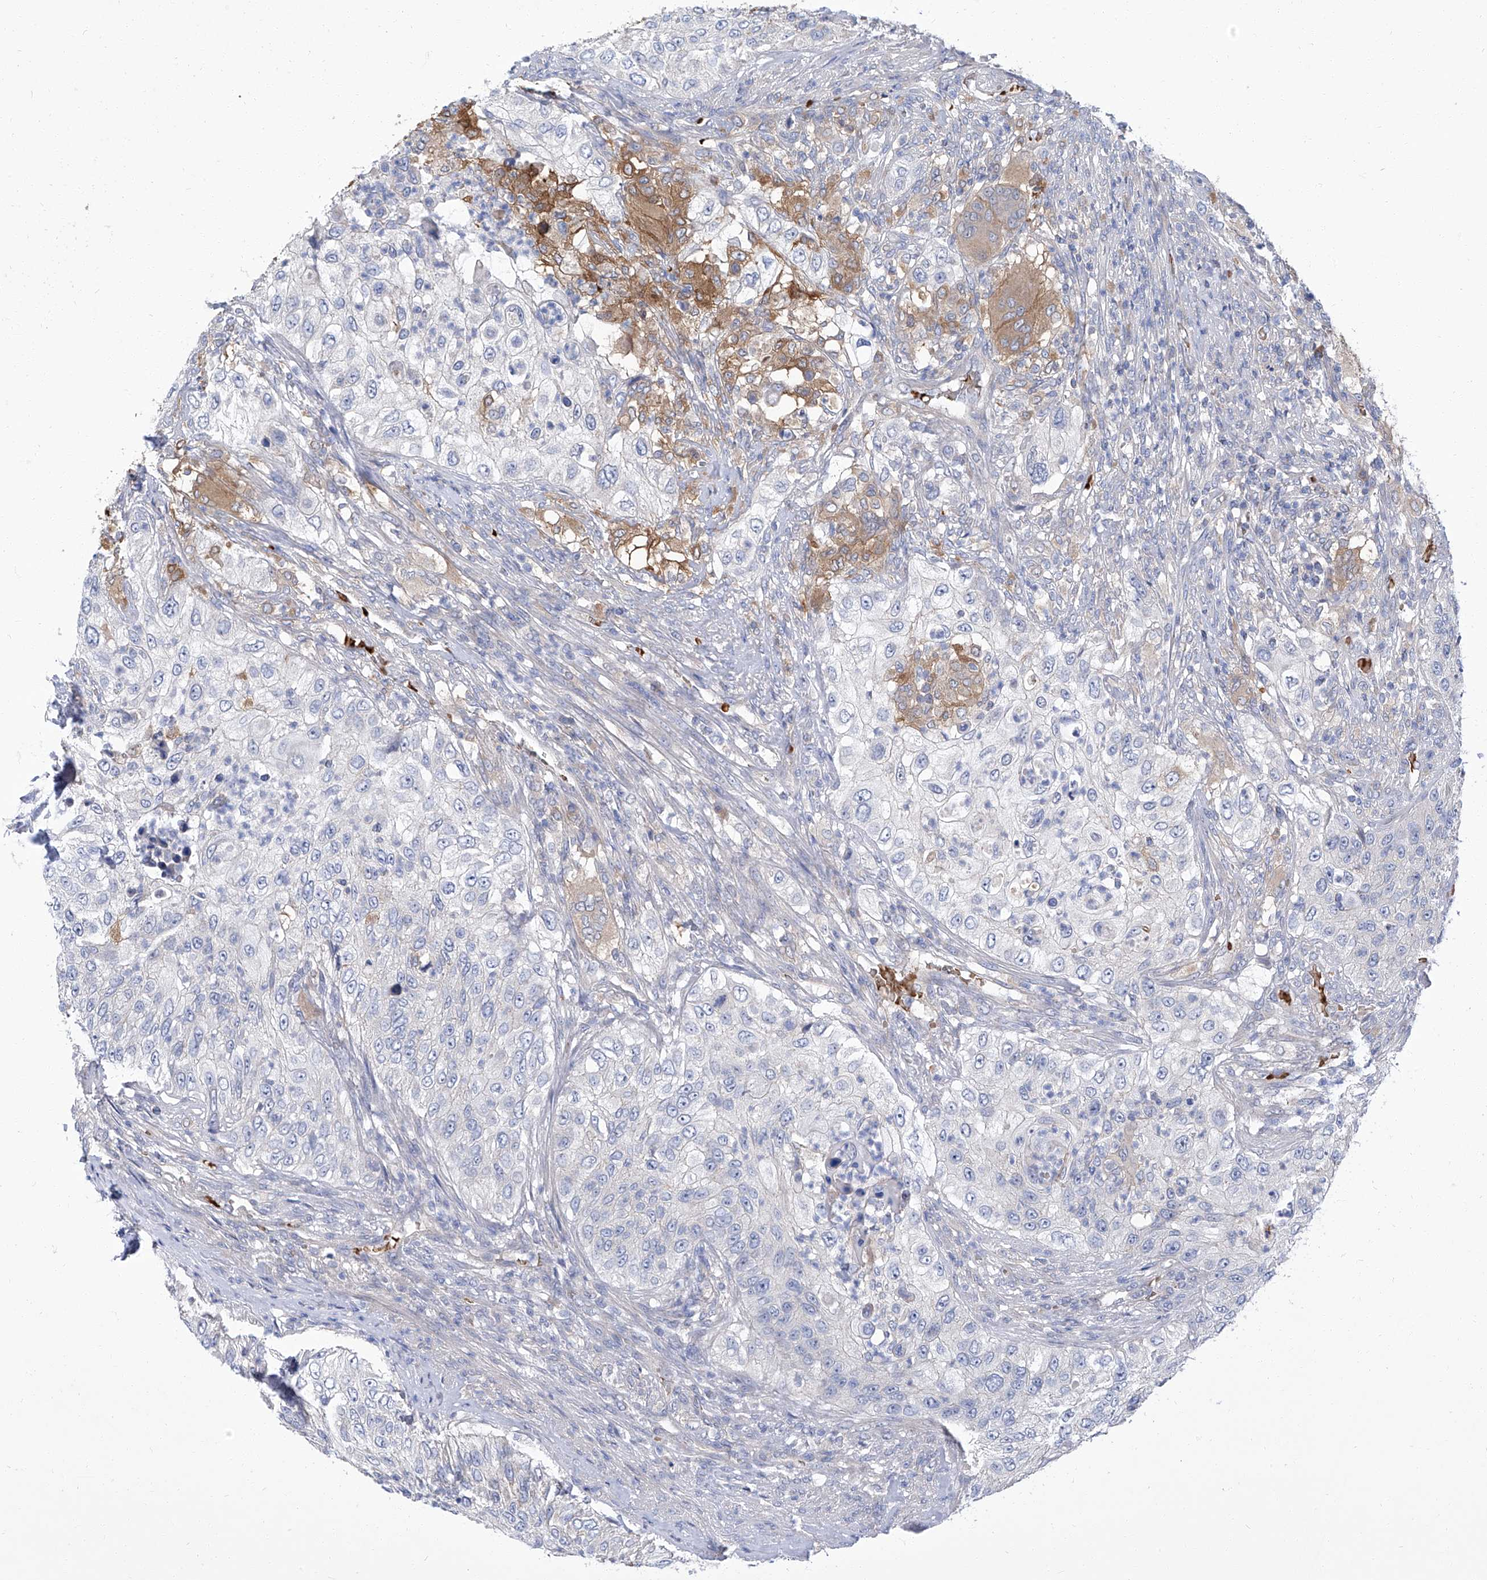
{"staining": {"intensity": "negative", "quantity": "none", "location": "none"}, "tissue": "urothelial cancer", "cell_type": "Tumor cells", "image_type": "cancer", "snomed": [{"axis": "morphology", "description": "Urothelial carcinoma, High grade"}, {"axis": "topography", "description": "Urinary bladder"}], "caption": "DAB (3,3'-diaminobenzidine) immunohistochemical staining of high-grade urothelial carcinoma displays no significant expression in tumor cells. Brightfield microscopy of immunohistochemistry (IHC) stained with DAB (brown) and hematoxylin (blue), captured at high magnification.", "gene": "PARD3", "patient": {"sex": "female", "age": 60}}